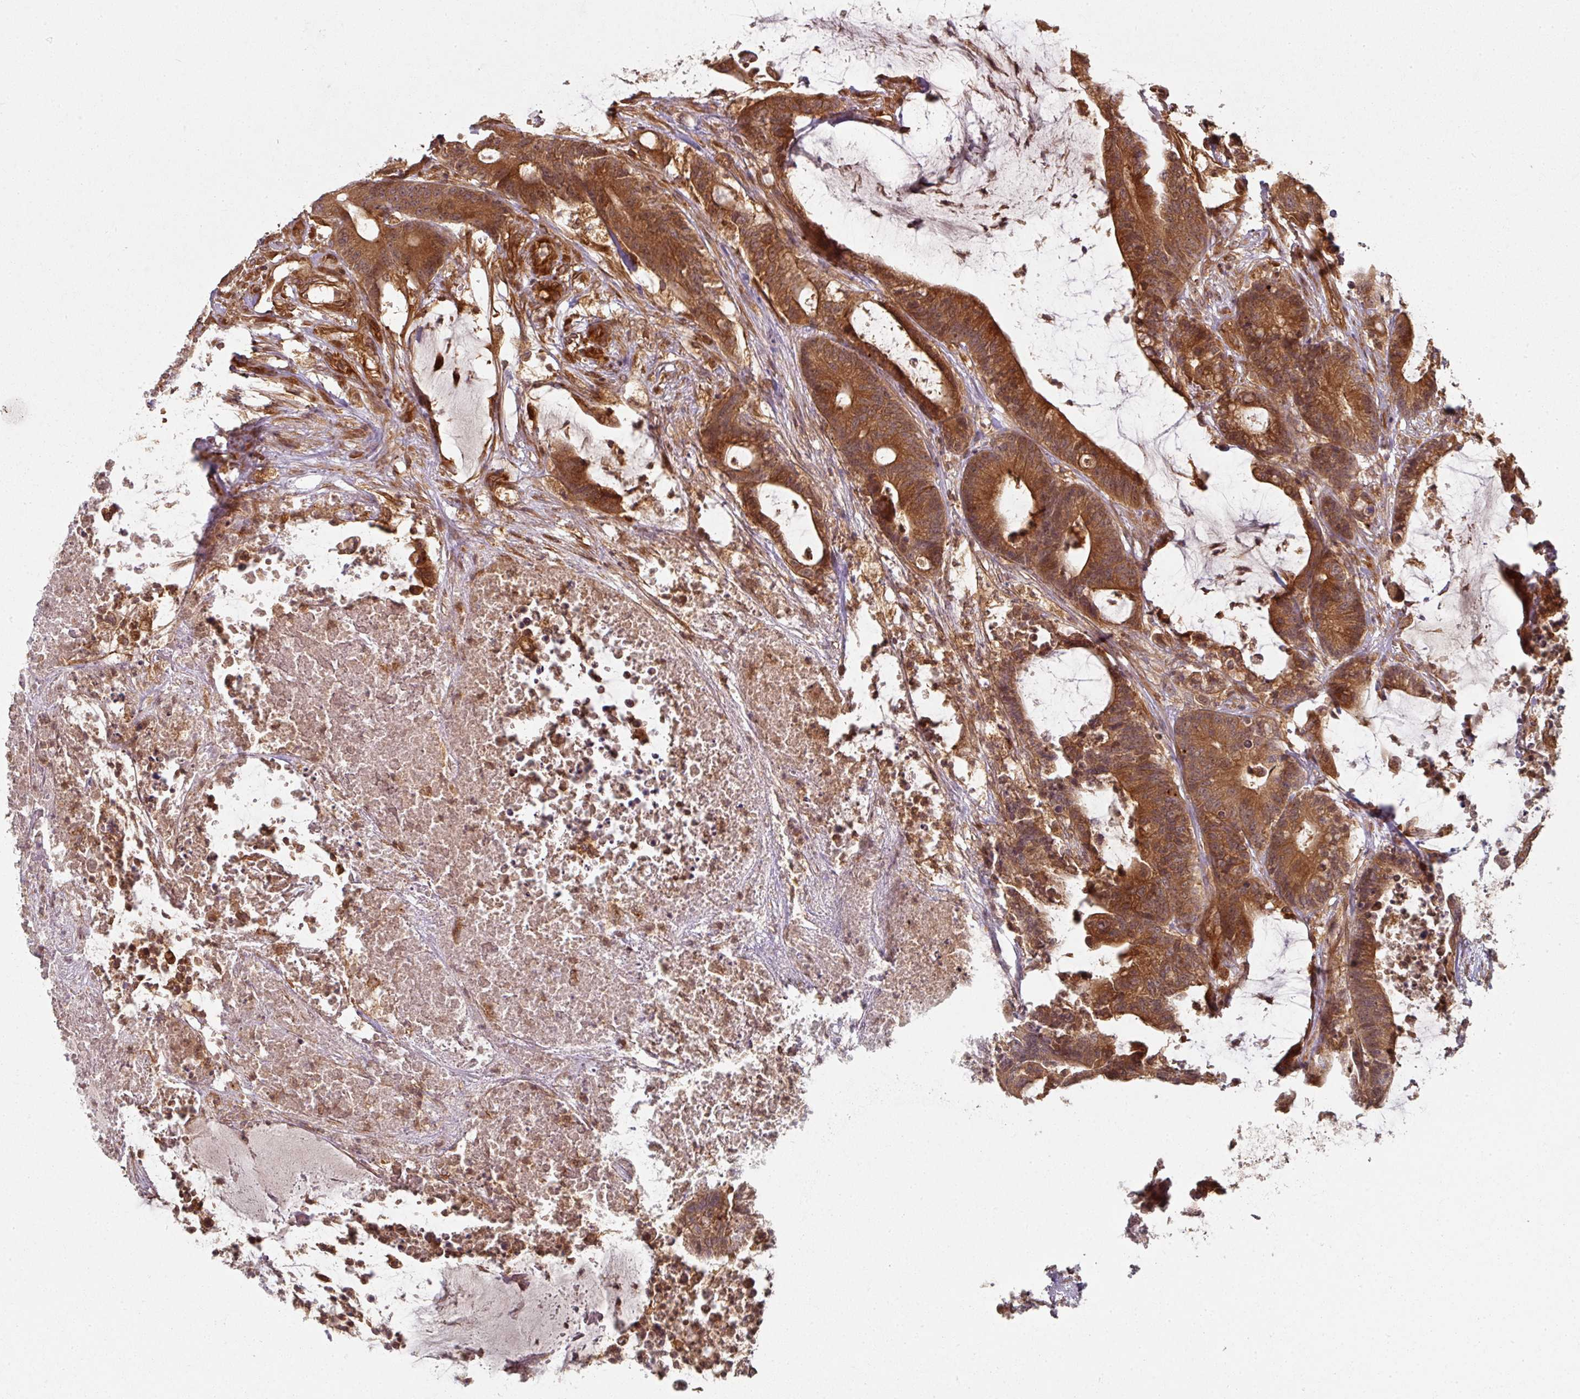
{"staining": {"intensity": "strong", "quantity": ">75%", "location": "cytoplasmic/membranous"}, "tissue": "colorectal cancer", "cell_type": "Tumor cells", "image_type": "cancer", "snomed": [{"axis": "morphology", "description": "Adenocarcinoma, NOS"}, {"axis": "topography", "description": "Colon"}], "caption": "Adenocarcinoma (colorectal) stained with a brown dye displays strong cytoplasmic/membranous positive positivity in about >75% of tumor cells.", "gene": "EIF4EBP2", "patient": {"sex": "female", "age": 84}}